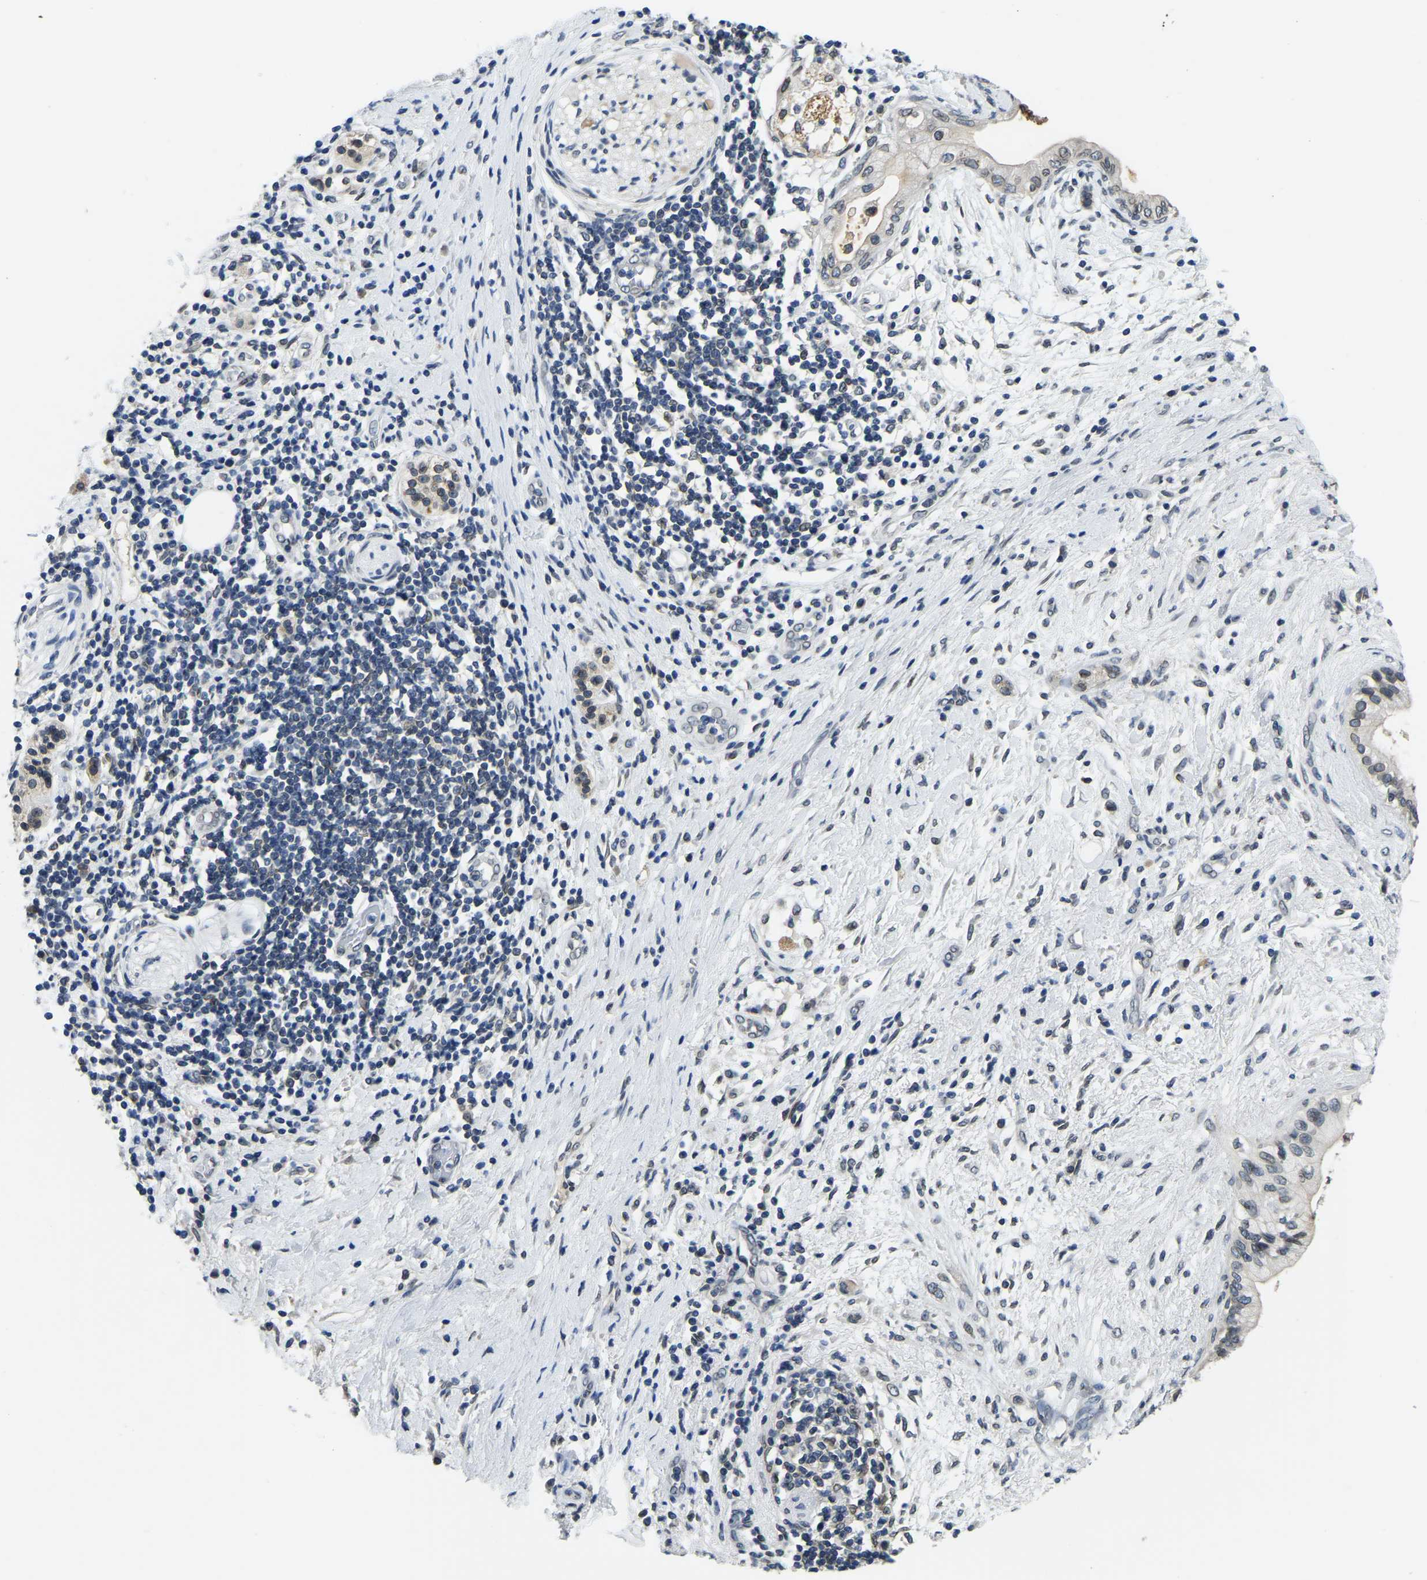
{"staining": {"intensity": "weak", "quantity": ">75%", "location": "cytoplasmic/membranous,nuclear"}, "tissue": "pancreatic cancer", "cell_type": "Tumor cells", "image_type": "cancer", "snomed": [{"axis": "morphology", "description": "Adenocarcinoma, NOS"}, {"axis": "topography", "description": "Pancreas"}], "caption": "Pancreatic cancer stained for a protein reveals weak cytoplasmic/membranous and nuclear positivity in tumor cells.", "gene": "RANBP2", "patient": {"sex": "female", "age": 60}}